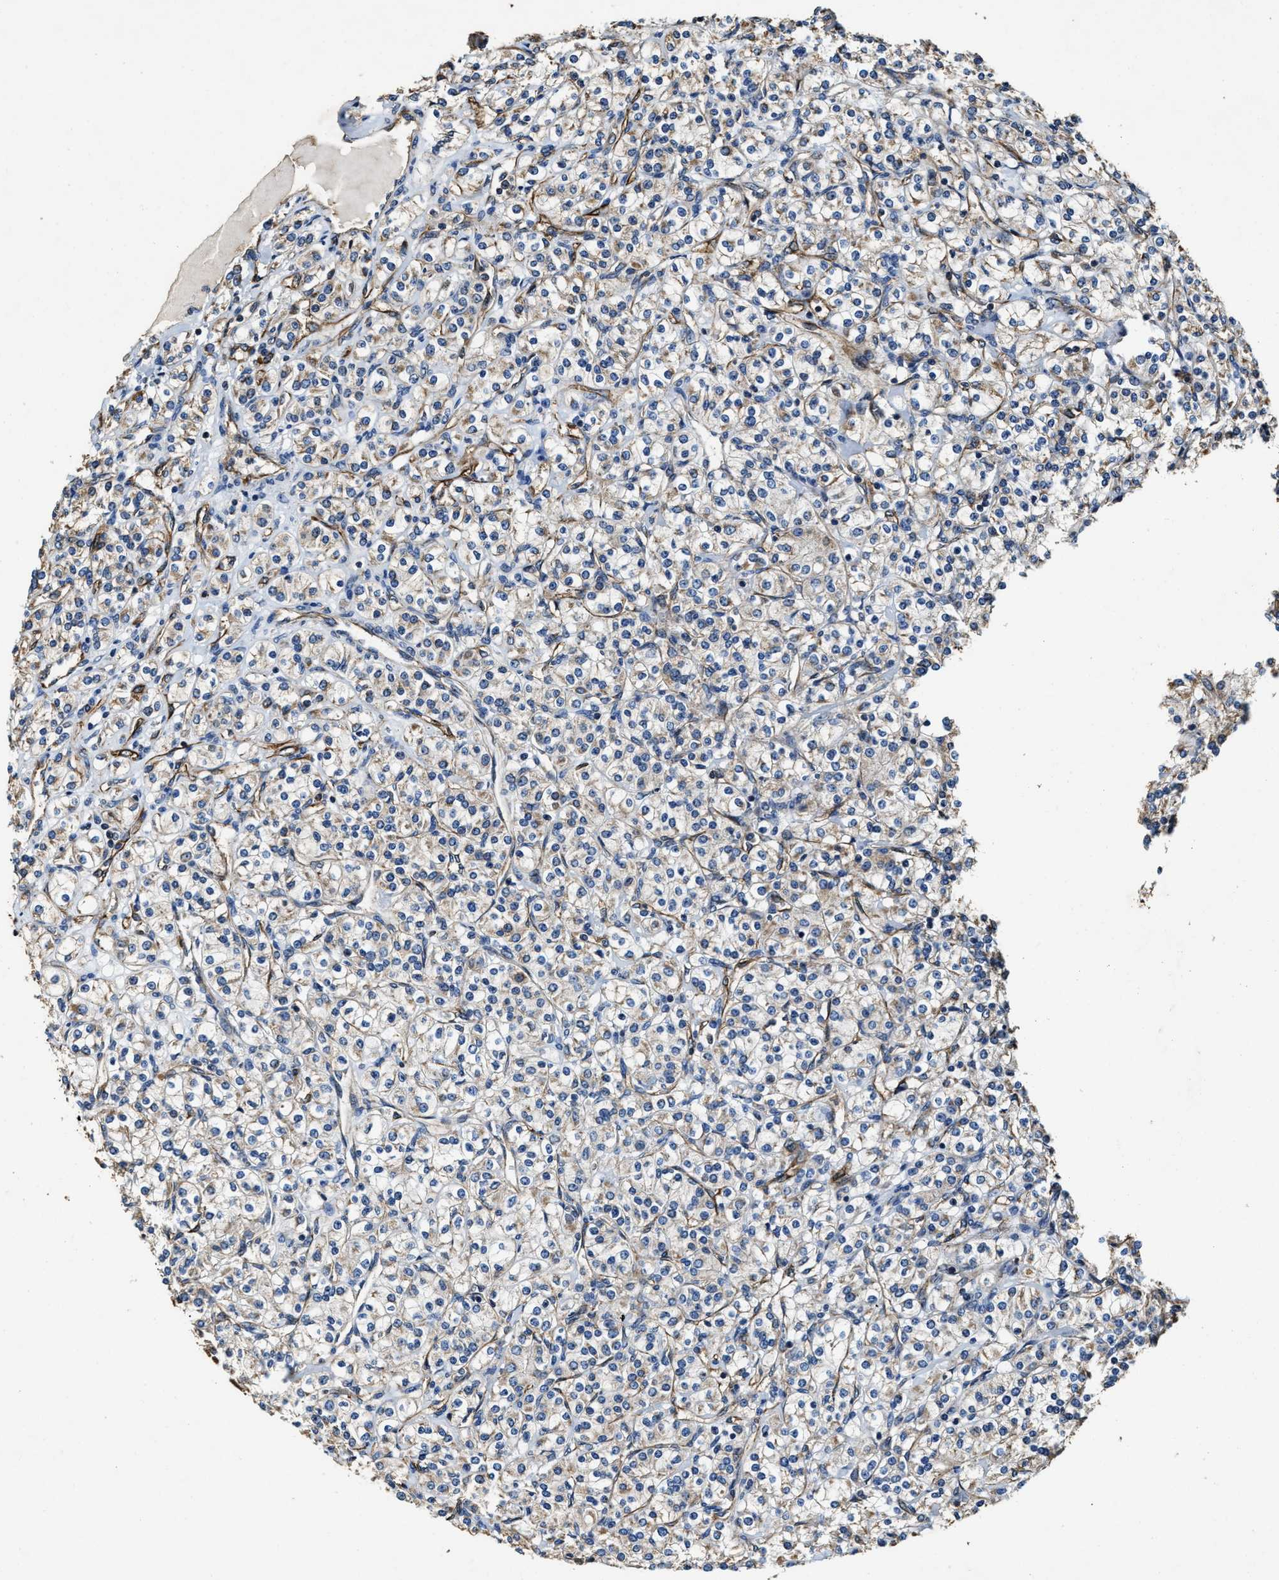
{"staining": {"intensity": "weak", "quantity": "25%-75%", "location": "cytoplasmic/membranous"}, "tissue": "renal cancer", "cell_type": "Tumor cells", "image_type": "cancer", "snomed": [{"axis": "morphology", "description": "Adenocarcinoma, NOS"}, {"axis": "topography", "description": "Kidney"}], "caption": "Immunohistochemical staining of renal cancer shows low levels of weak cytoplasmic/membranous protein staining in approximately 25%-75% of tumor cells.", "gene": "GFRA3", "patient": {"sex": "male", "age": 77}}